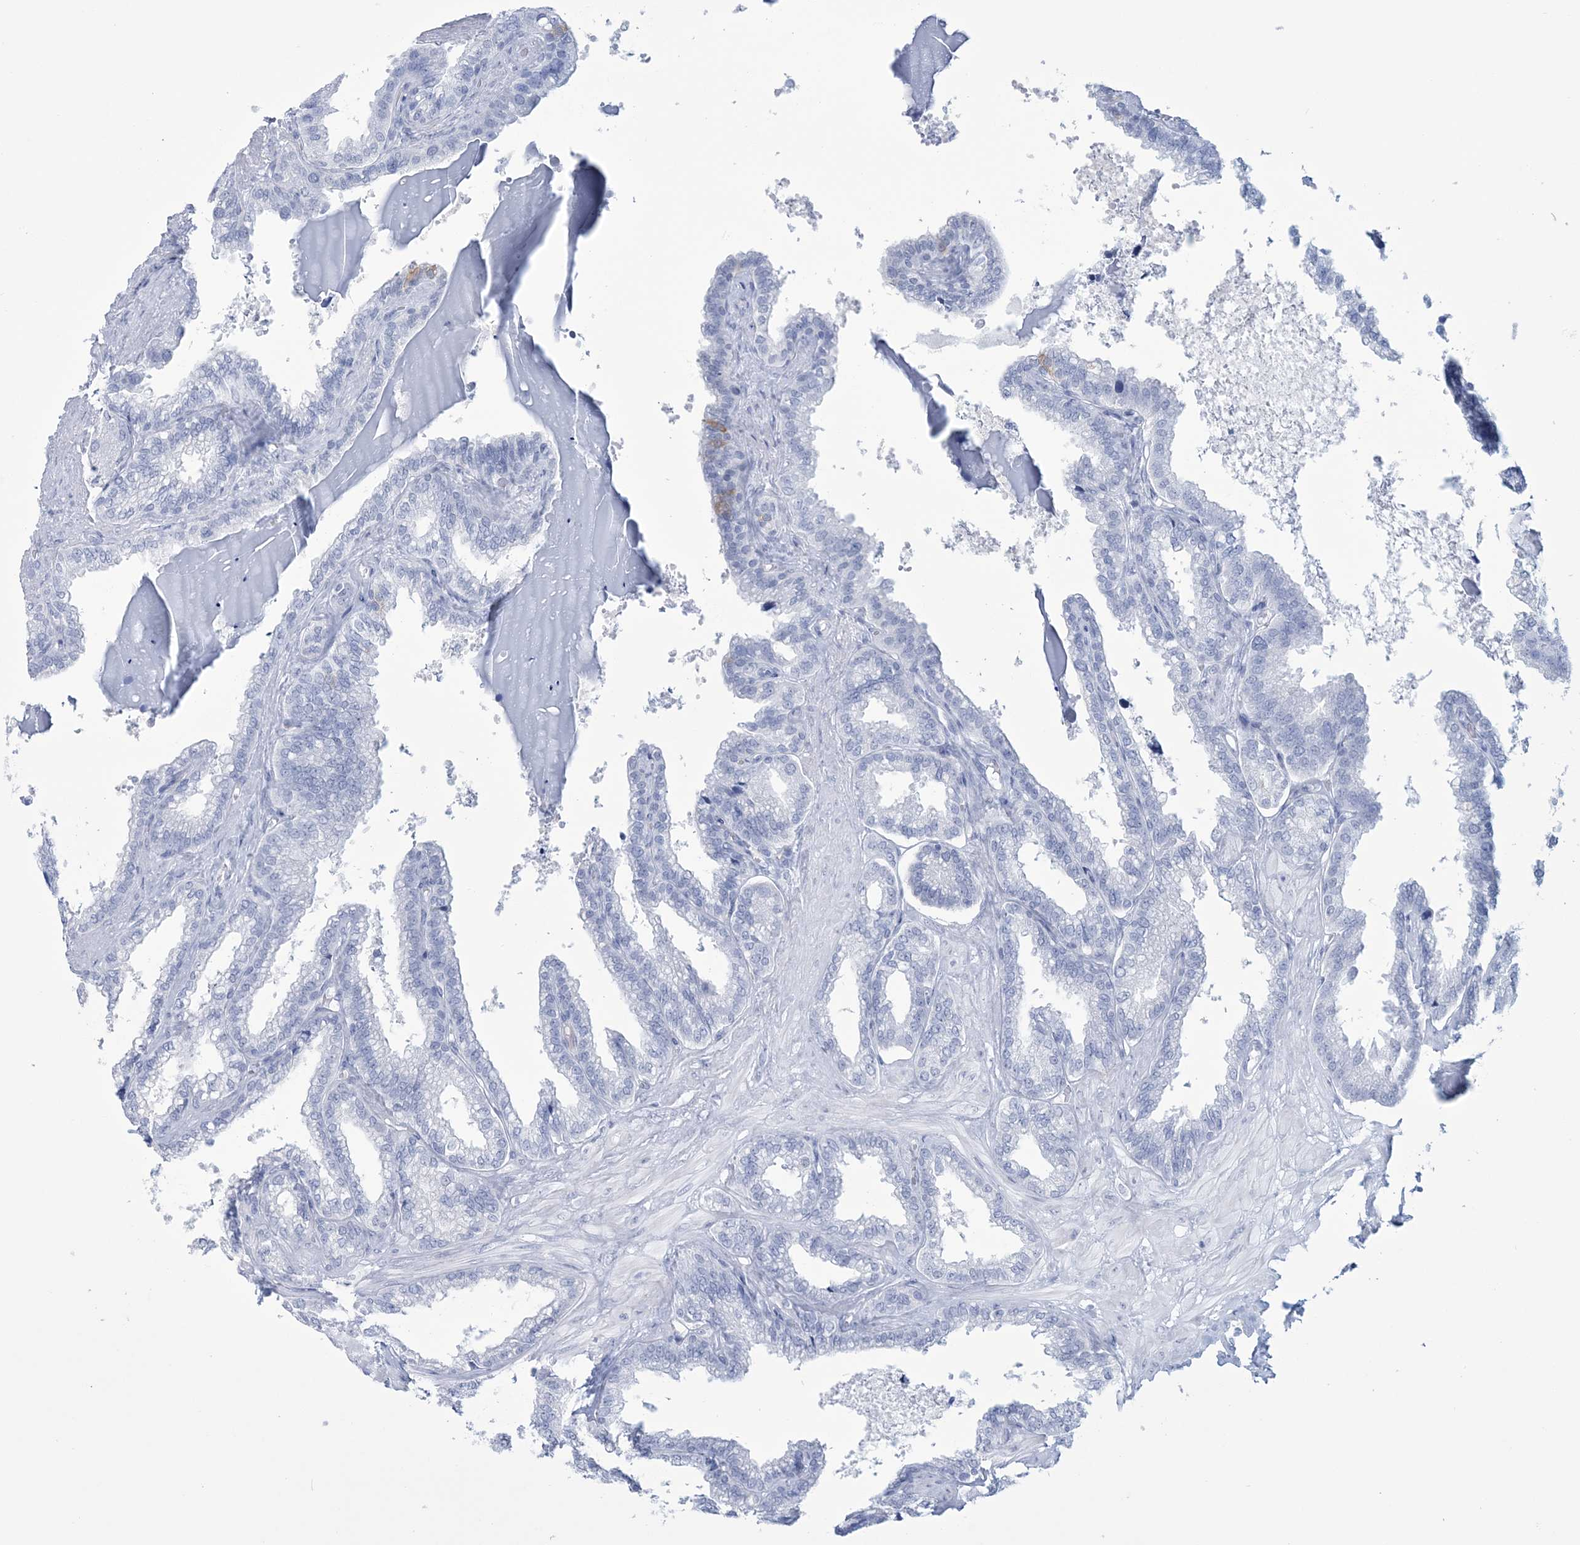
{"staining": {"intensity": "negative", "quantity": "none", "location": "none"}, "tissue": "seminal vesicle", "cell_type": "Glandular cells", "image_type": "normal", "snomed": [{"axis": "morphology", "description": "Normal tissue, NOS"}, {"axis": "topography", "description": "Seminal veicle"}], "caption": "This is an immunohistochemistry histopathology image of benign seminal vesicle. There is no positivity in glandular cells.", "gene": "DPCD", "patient": {"sex": "male", "age": 46}}